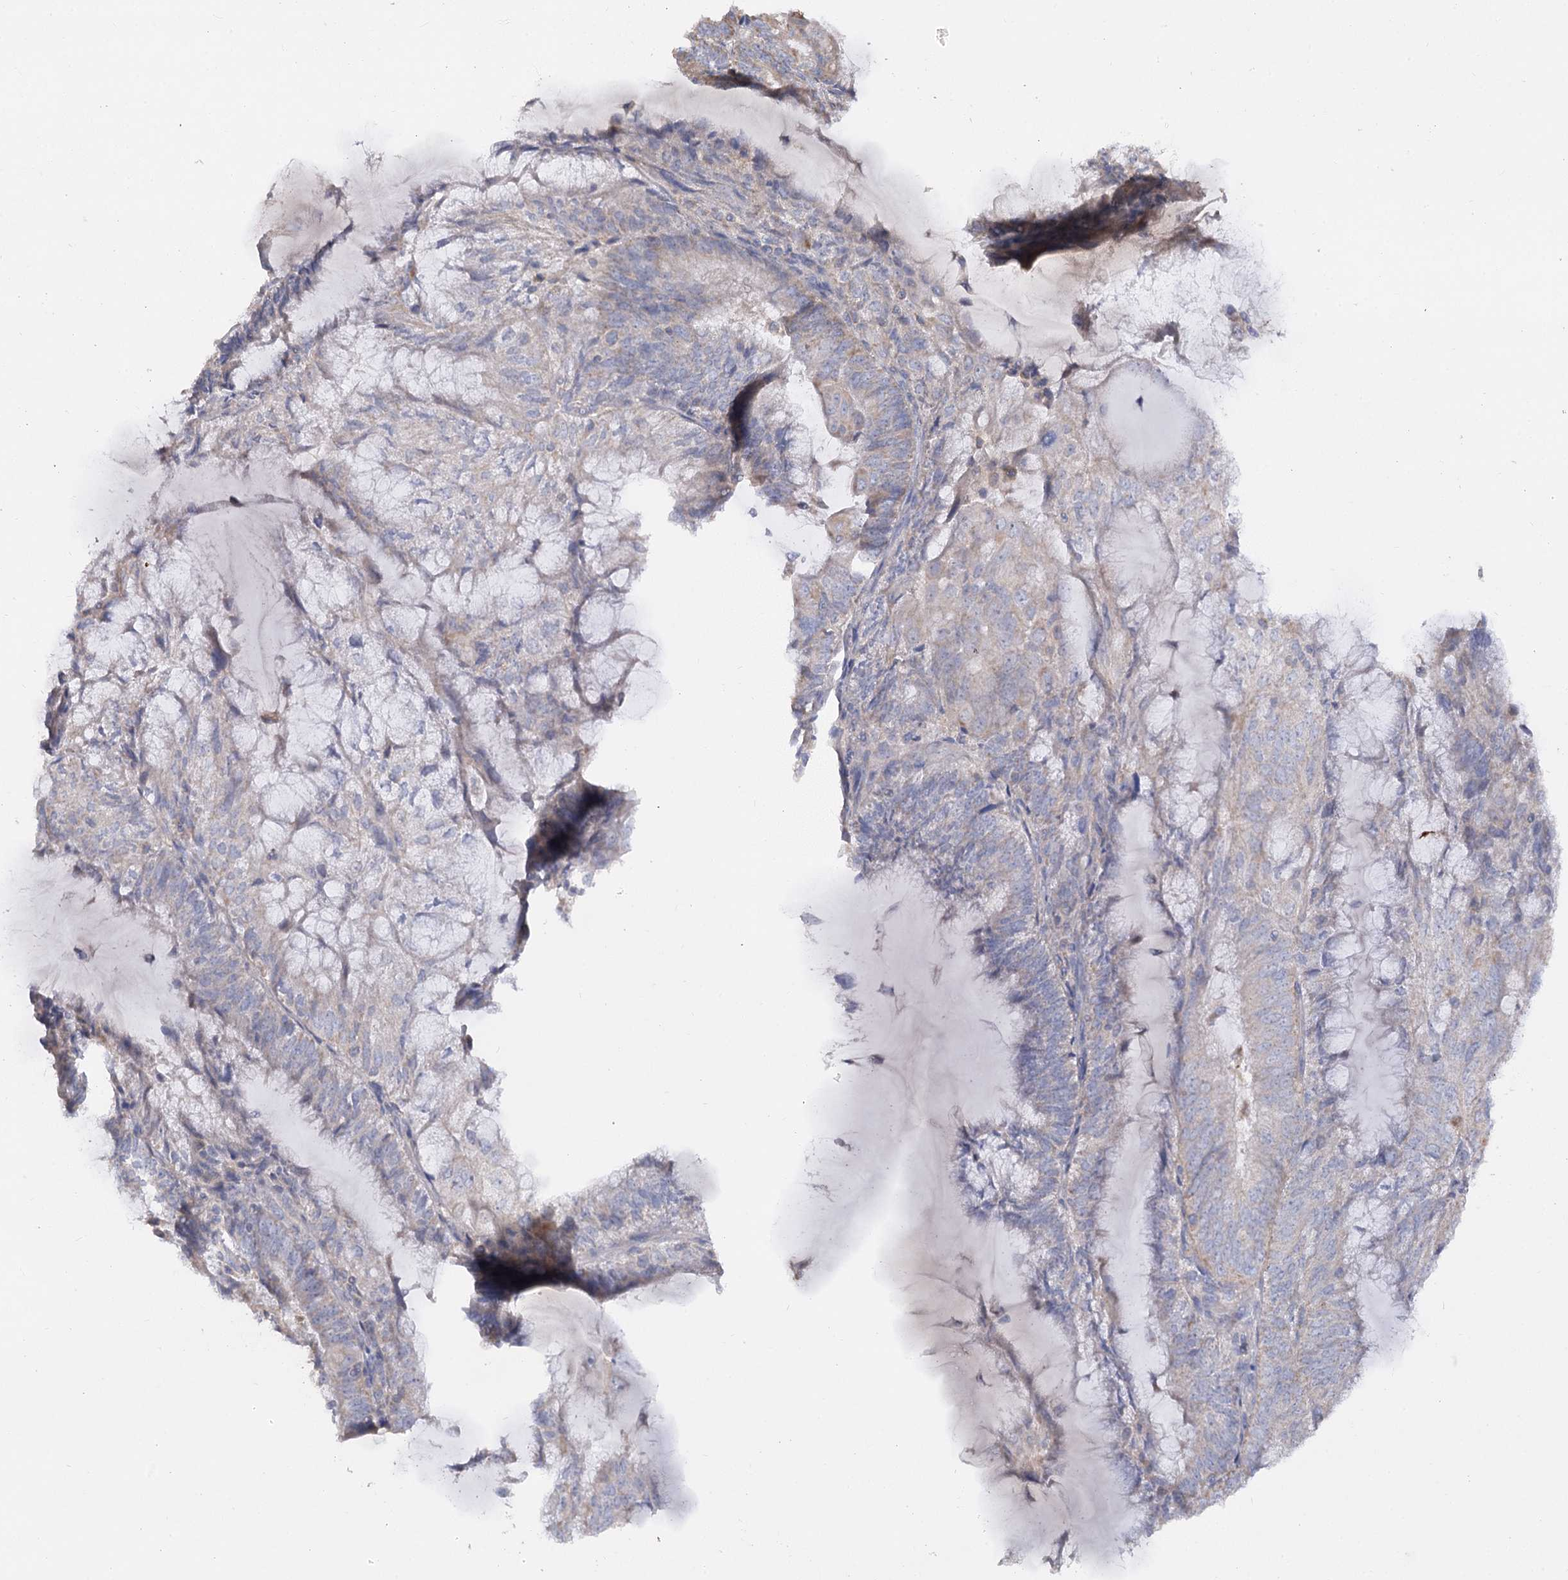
{"staining": {"intensity": "weak", "quantity": "<25%", "location": "cytoplasmic/membranous"}, "tissue": "endometrial cancer", "cell_type": "Tumor cells", "image_type": "cancer", "snomed": [{"axis": "morphology", "description": "Adenocarcinoma, NOS"}, {"axis": "topography", "description": "Endometrium"}], "caption": "High power microscopy micrograph of an immunohistochemistry micrograph of adenocarcinoma (endometrial), revealing no significant staining in tumor cells.", "gene": "TMEM187", "patient": {"sex": "female", "age": 81}}